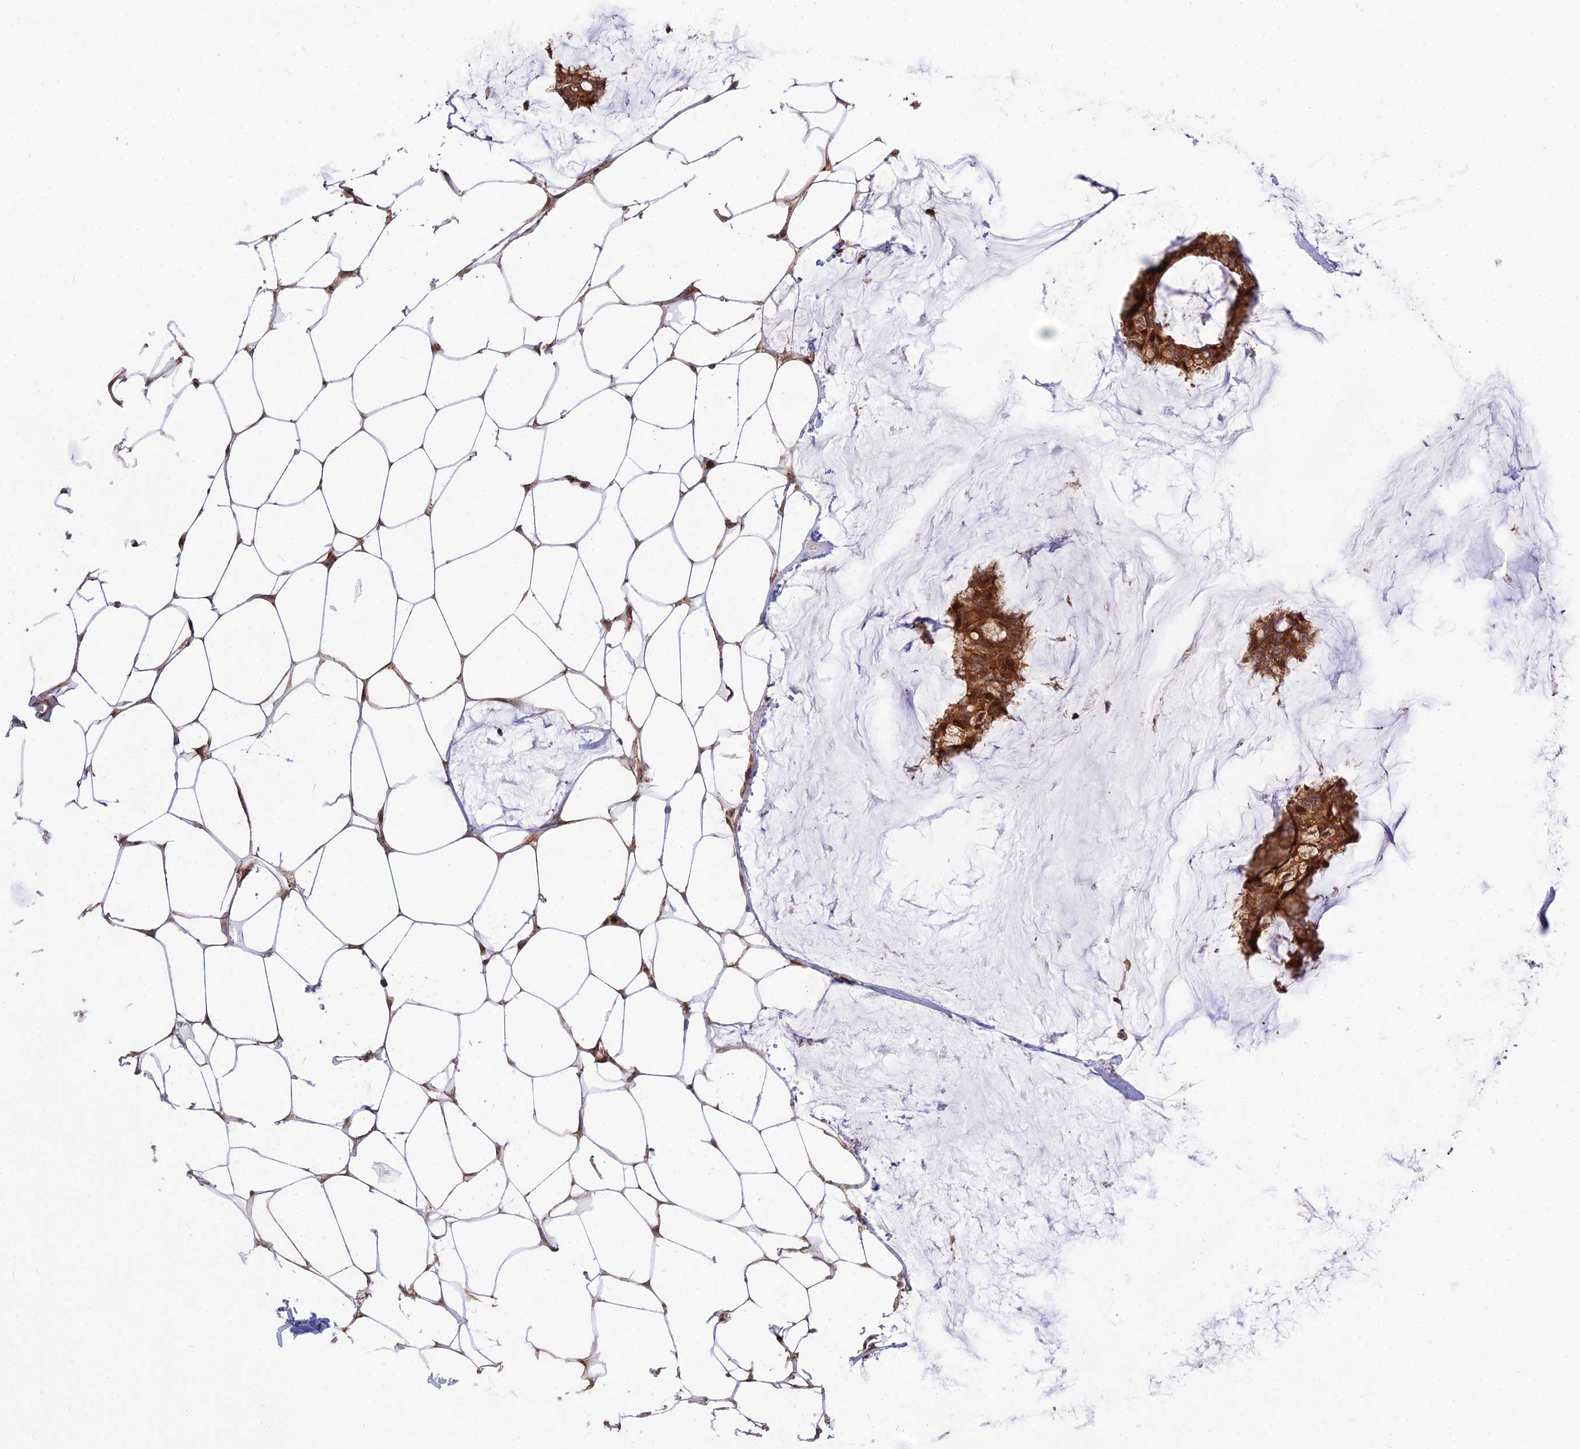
{"staining": {"intensity": "strong", "quantity": ">75%", "location": "cytoplasmic/membranous"}, "tissue": "breast cancer", "cell_type": "Tumor cells", "image_type": "cancer", "snomed": [{"axis": "morphology", "description": "Duct carcinoma"}, {"axis": "topography", "description": "Breast"}], "caption": "There is high levels of strong cytoplasmic/membranous expression in tumor cells of breast cancer, as demonstrated by immunohistochemical staining (brown color).", "gene": "SMG6", "patient": {"sex": "female", "age": 93}}